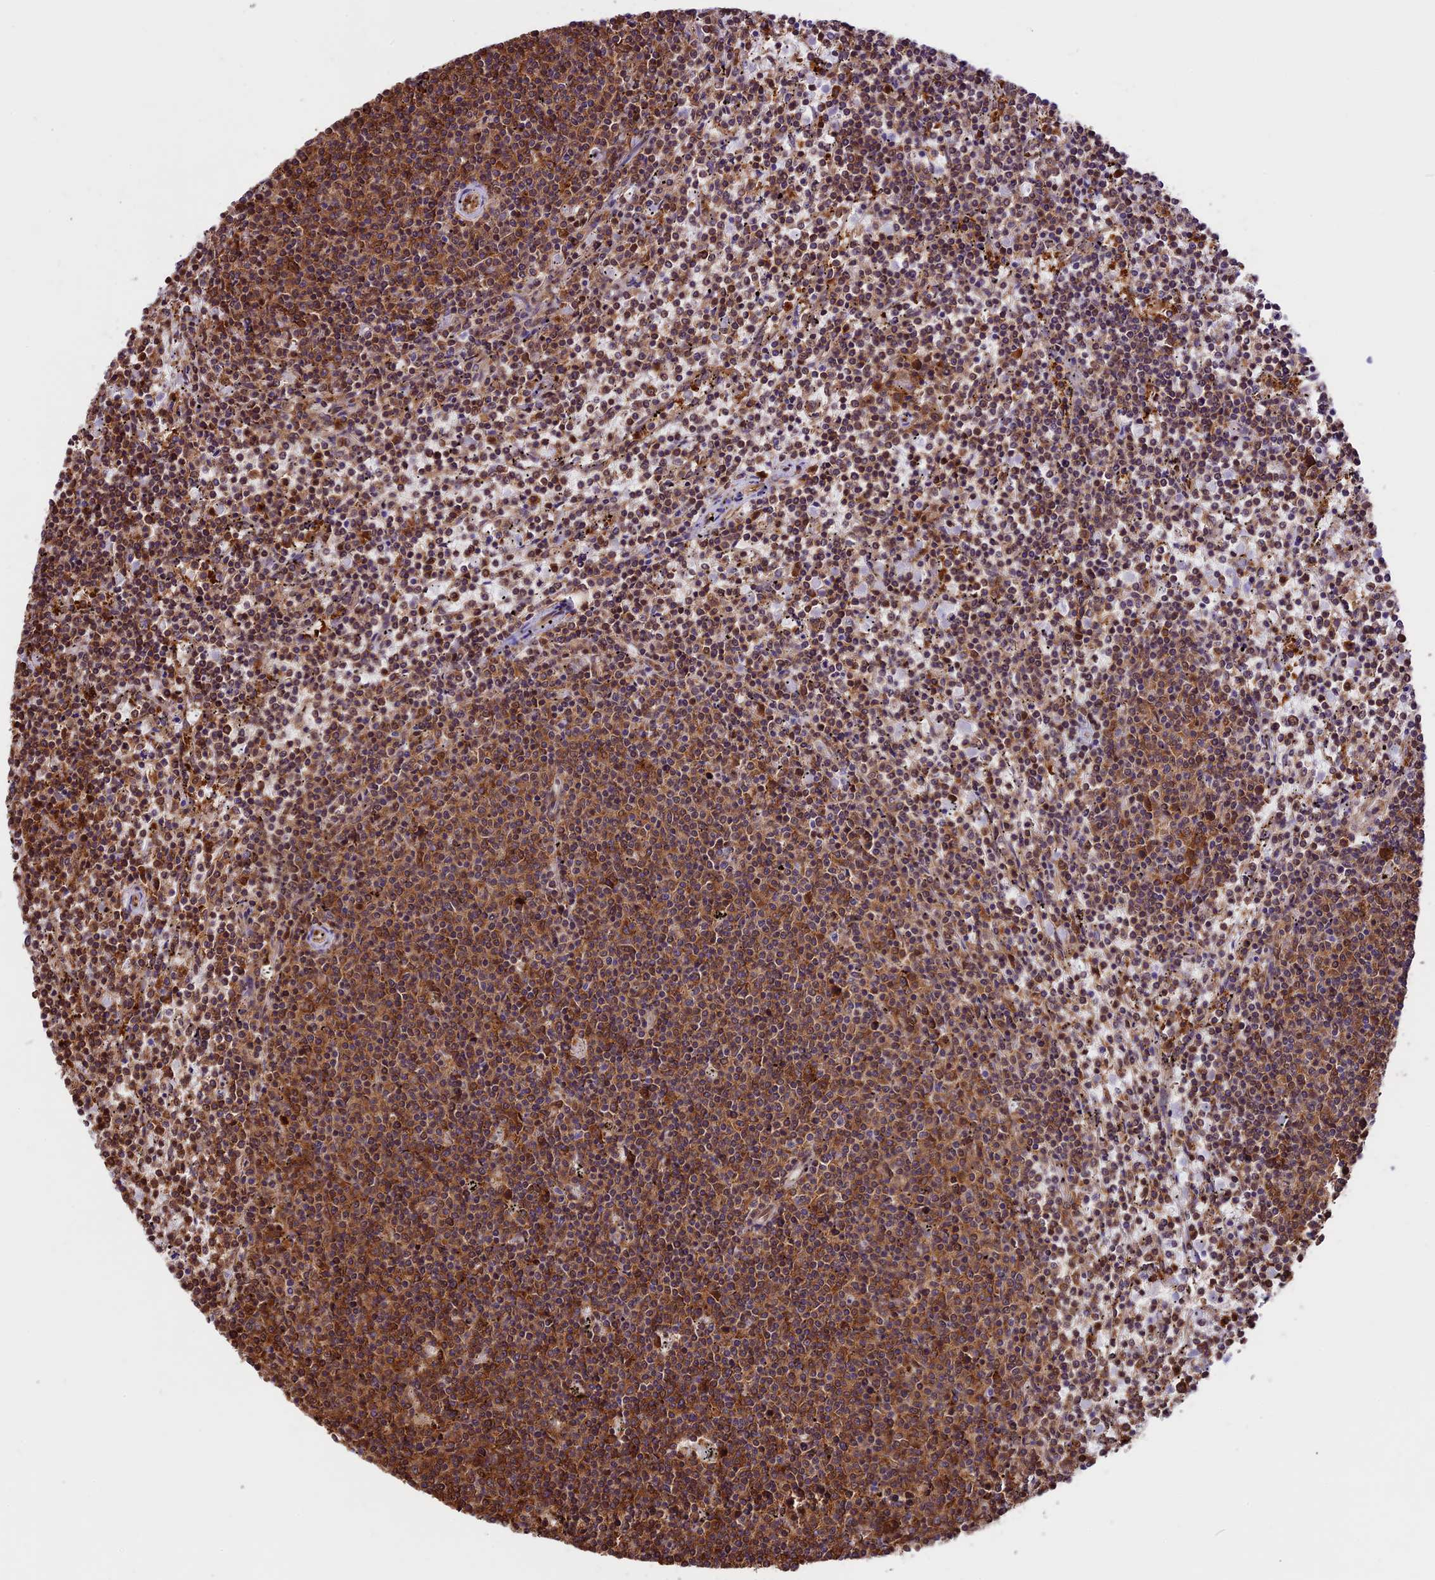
{"staining": {"intensity": "moderate", "quantity": "25%-75%", "location": "cytoplasmic/membranous"}, "tissue": "lymphoma", "cell_type": "Tumor cells", "image_type": "cancer", "snomed": [{"axis": "morphology", "description": "Malignant lymphoma, non-Hodgkin's type, Low grade"}, {"axis": "topography", "description": "Spleen"}], "caption": "This photomicrograph reveals immunohistochemistry (IHC) staining of low-grade malignant lymphoma, non-Hodgkin's type, with medium moderate cytoplasmic/membranous positivity in approximately 25%-75% of tumor cells.", "gene": "KARS1", "patient": {"sex": "female", "age": 50}}